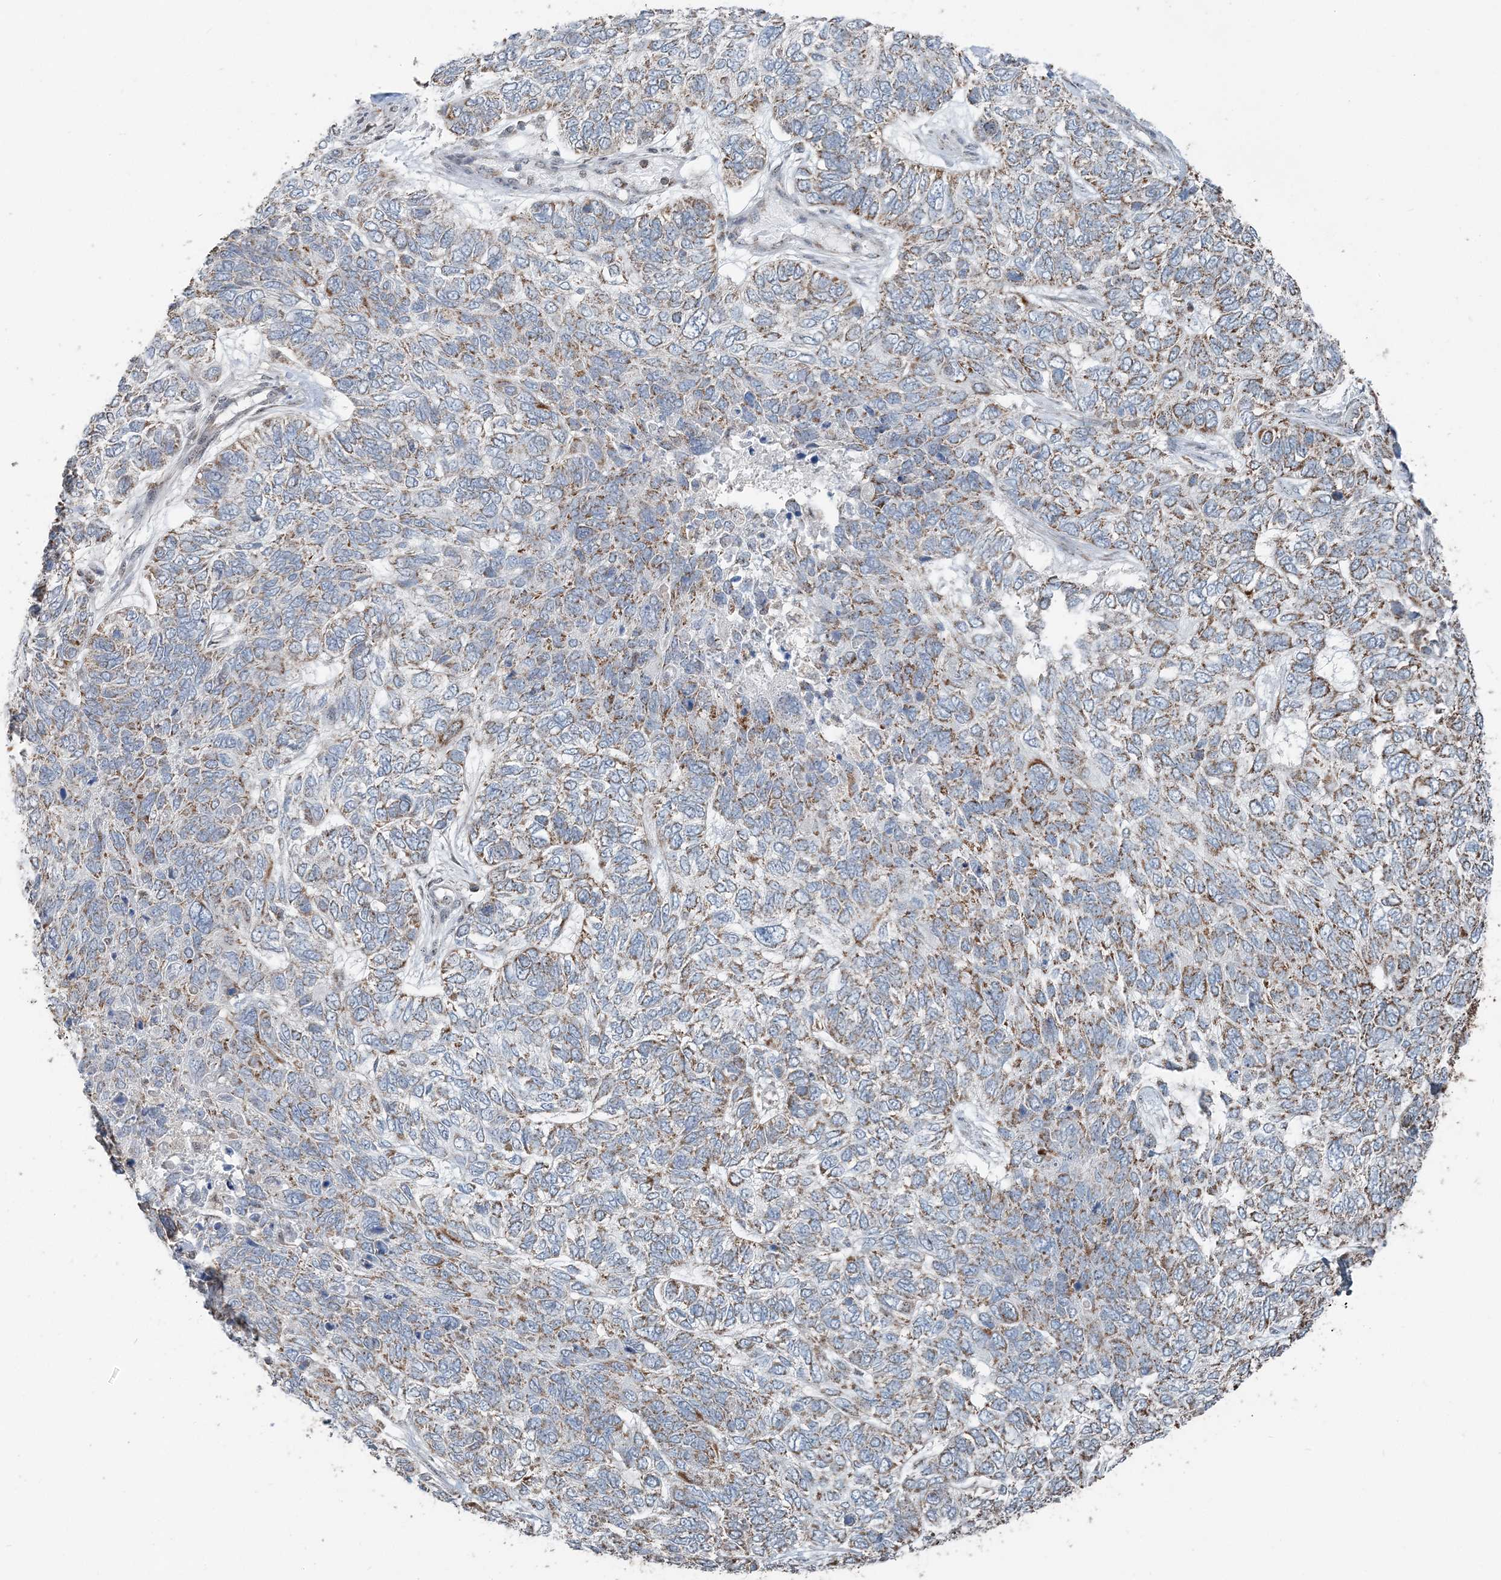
{"staining": {"intensity": "moderate", "quantity": "25%-75%", "location": "cytoplasmic/membranous"}, "tissue": "skin cancer", "cell_type": "Tumor cells", "image_type": "cancer", "snomed": [{"axis": "morphology", "description": "Basal cell carcinoma"}, {"axis": "topography", "description": "Skin"}], "caption": "Protein staining demonstrates moderate cytoplasmic/membranous expression in approximately 25%-75% of tumor cells in skin cancer (basal cell carcinoma).", "gene": "SUCLG1", "patient": {"sex": "female", "age": 65}}